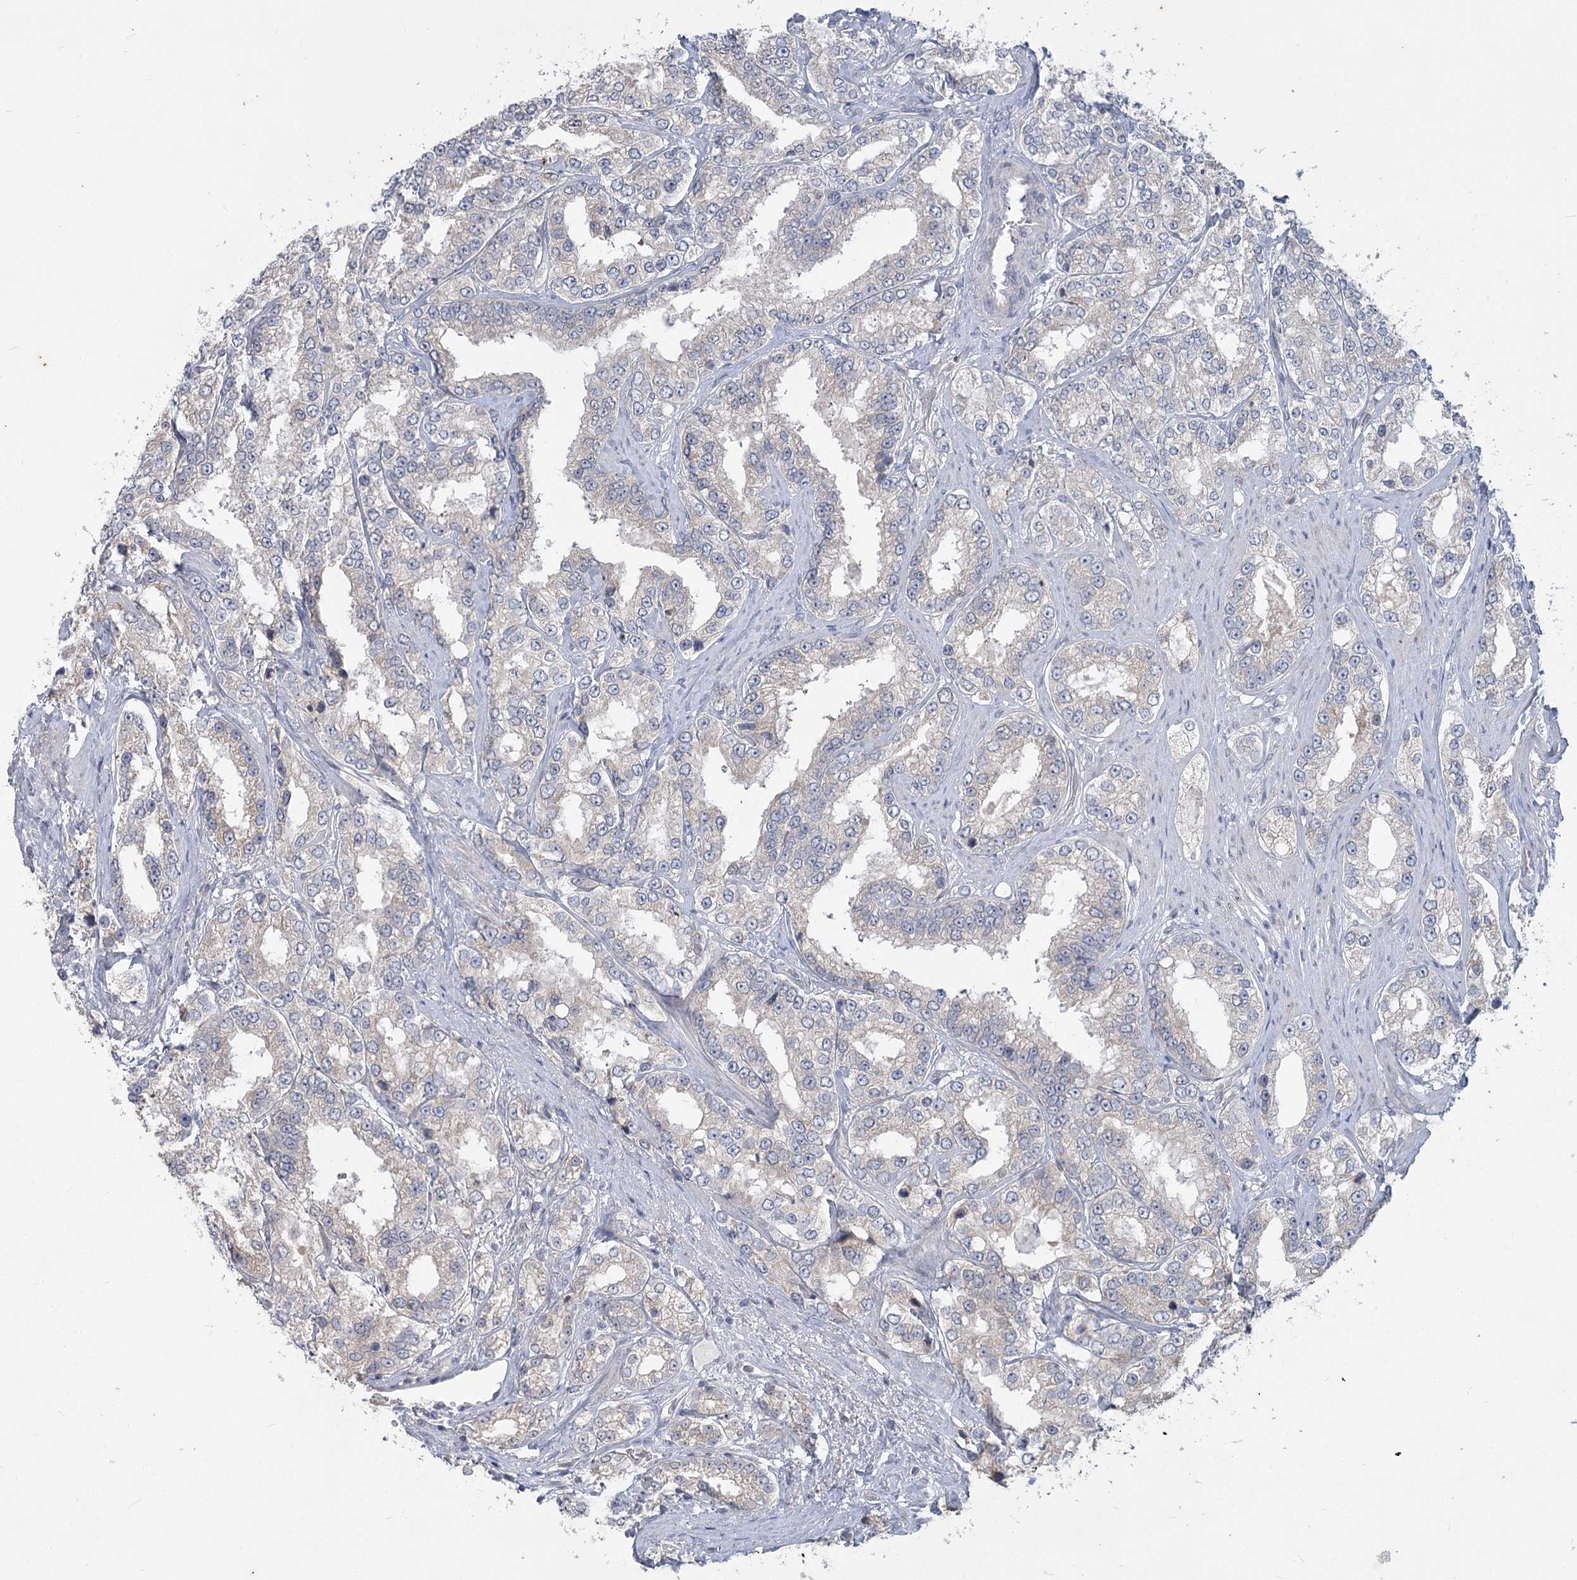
{"staining": {"intensity": "negative", "quantity": "none", "location": "none"}, "tissue": "prostate cancer", "cell_type": "Tumor cells", "image_type": "cancer", "snomed": [{"axis": "morphology", "description": "Normal tissue, NOS"}, {"axis": "morphology", "description": "Adenocarcinoma, High grade"}, {"axis": "topography", "description": "Prostate"}], "caption": "This image is of prostate adenocarcinoma (high-grade) stained with immunohistochemistry to label a protein in brown with the nuclei are counter-stained blue. There is no expression in tumor cells. (DAB (3,3'-diaminobenzidine) immunohistochemistry (IHC), high magnification).", "gene": "PLA2G12A", "patient": {"sex": "male", "age": 83}}